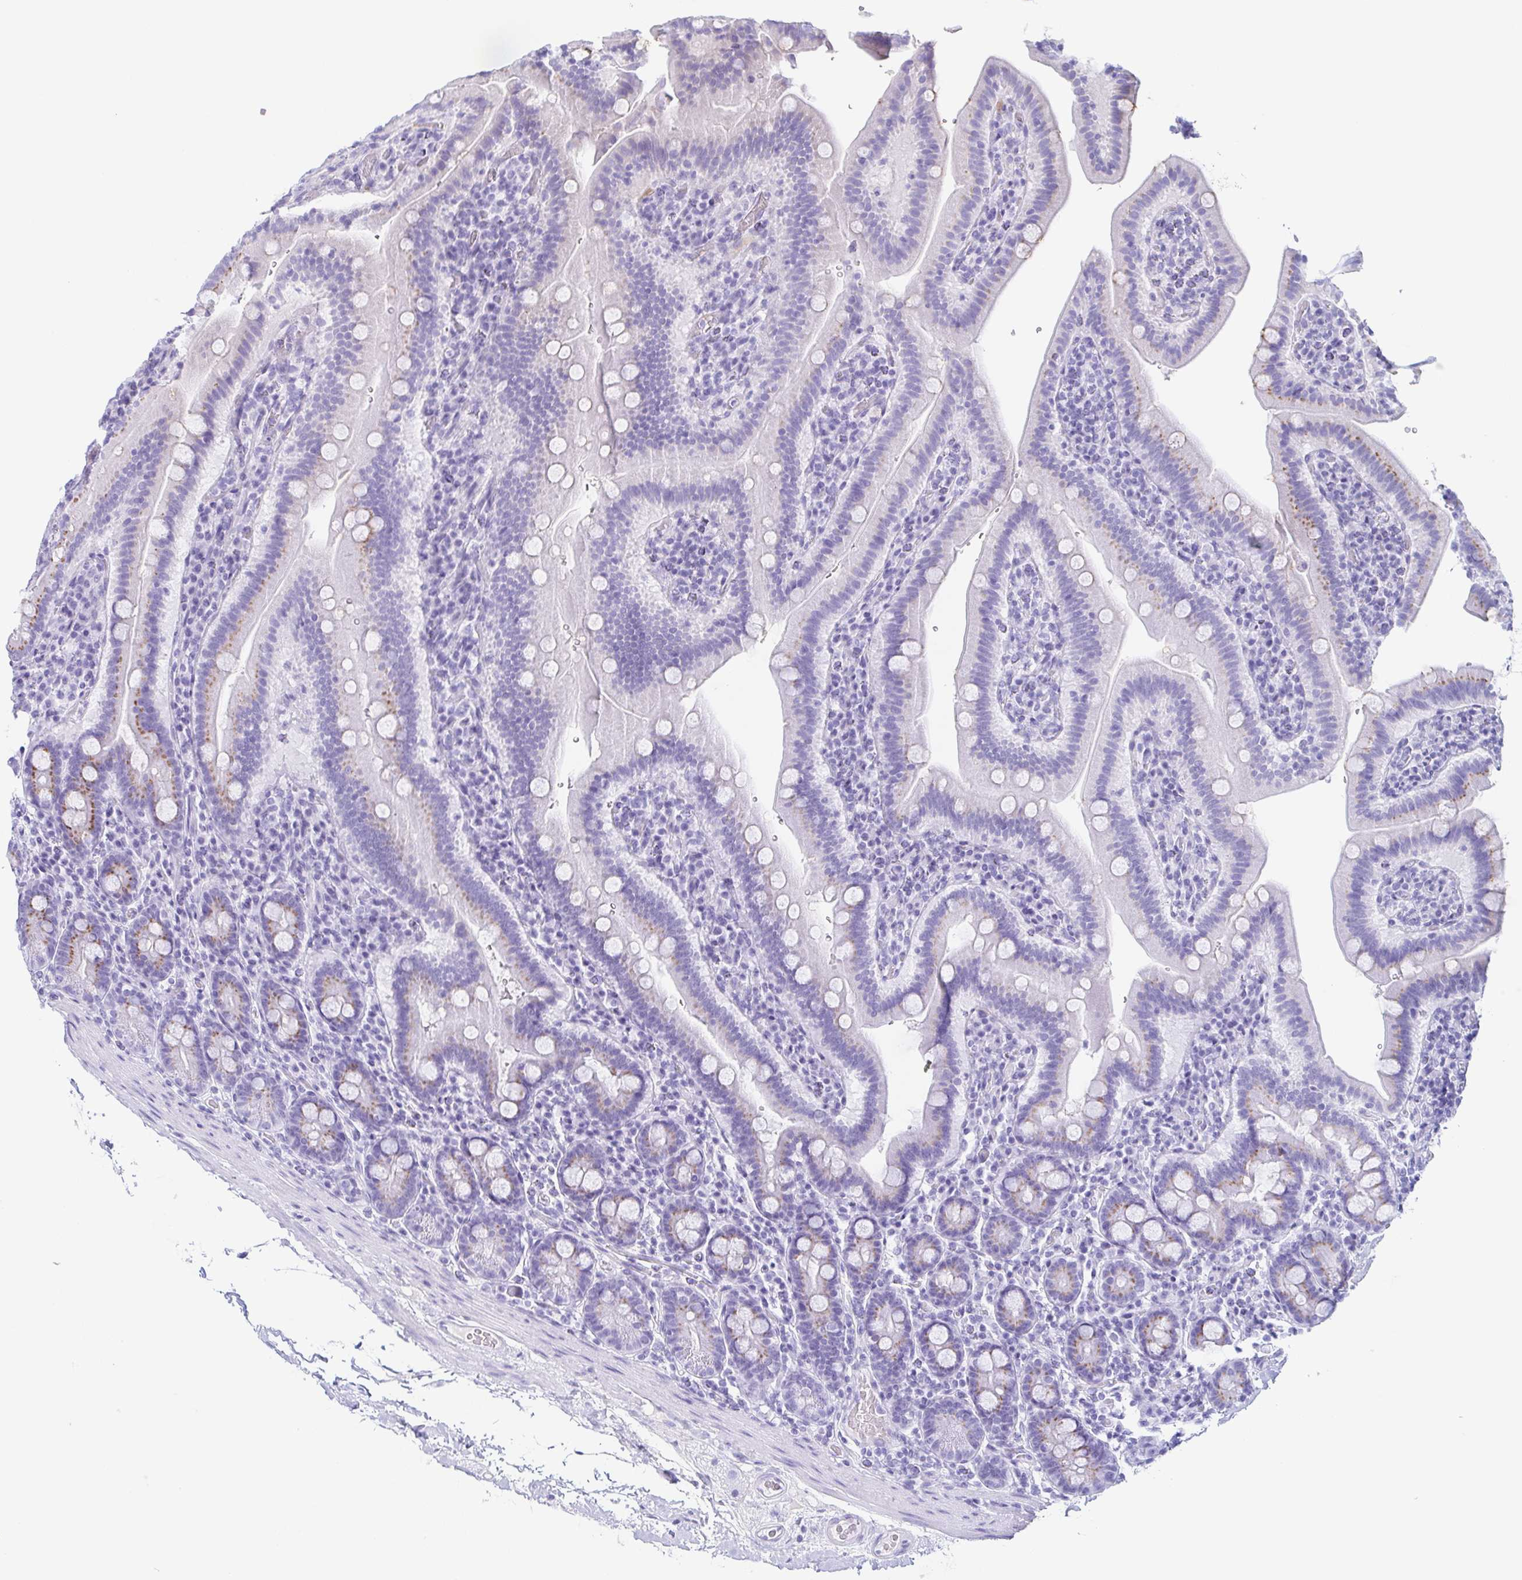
{"staining": {"intensity": "moderate", "quantity": "<25%", "location": "cytoplasmic/membranous"}, "tissue": "small intestine", "cell_type": "Glandular cells", "image_type": "normal", "snomed": [{"axis": "morphology", "description": "Normal tissue, NOS"}, {"axis": "topography", "description": "Small intestine"}], "caption": "Immunohistochemistry staining of benign small intestine, which displays low levels of moderate cytoplasmic/membranous staining in approximately <25% of glandular cells indicating moderate cytoplasmic/membranous protein positivity. The staining was performed using DAB (3,3'-diaminobenzidine) (brown) for protein detection and nuclei were counterstained in hematoxylin (blue).", "gene": "LDLRAD1", "patient": {"sex": "male", "age": 26}}